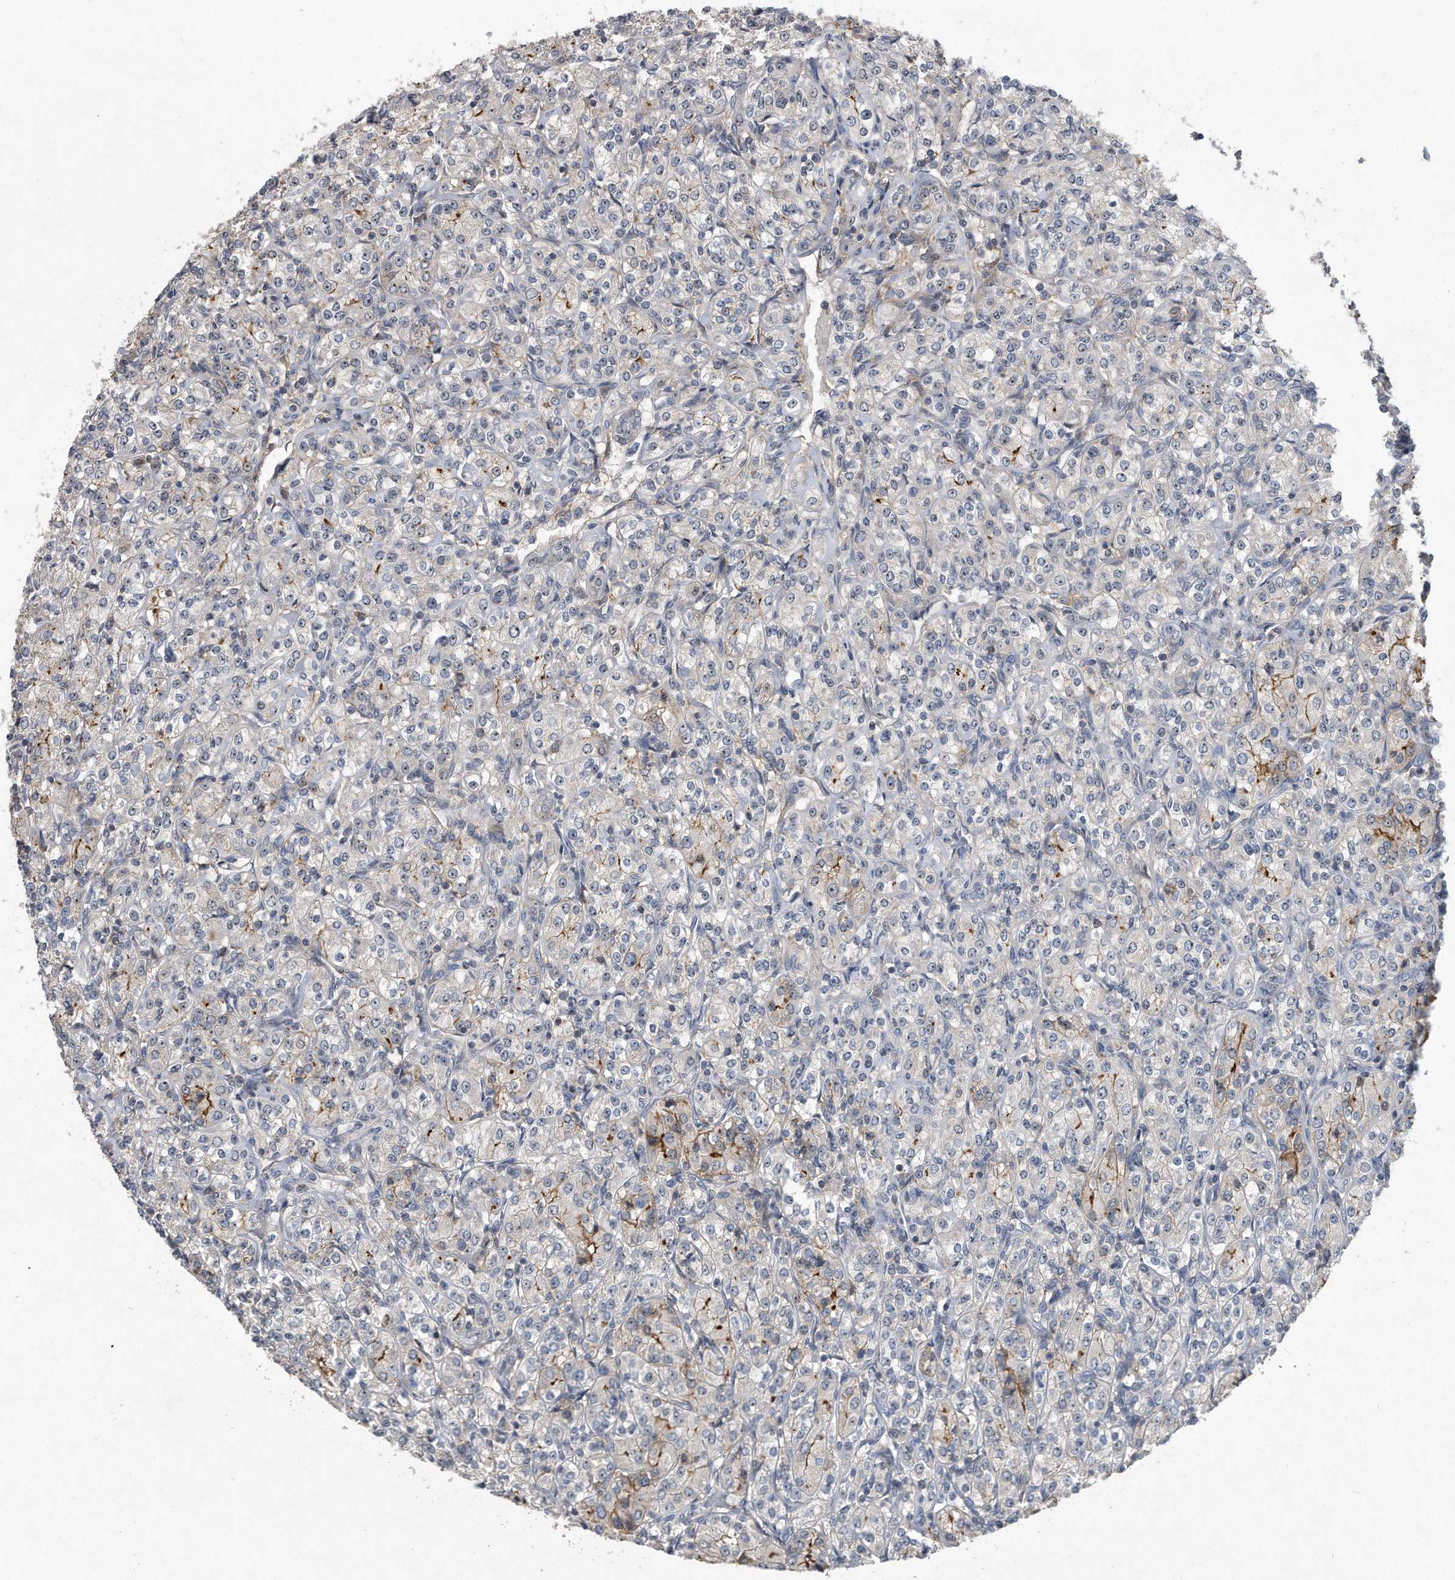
{"staining": {"intensity": "moderate", "quantity": "<25%", "location": "cytoplasmic/membranous"}, "tissue": "renal cancer", "cell_type": "Tumor cells", "image_type": "cancer", "snomed": [{"axis": "morphology", "description": "Adenocarcinoma, NOS"}, {"axis": "topography", "description": "Kidney"}], "caption": "A brown stain highlights moderate cytoplasmic/membranous expression of a protein in renal cancer (adenocarcinoma) tumor cells.", "gene": "PGBD2", "patient": {"sex": "male", "age": 77}}